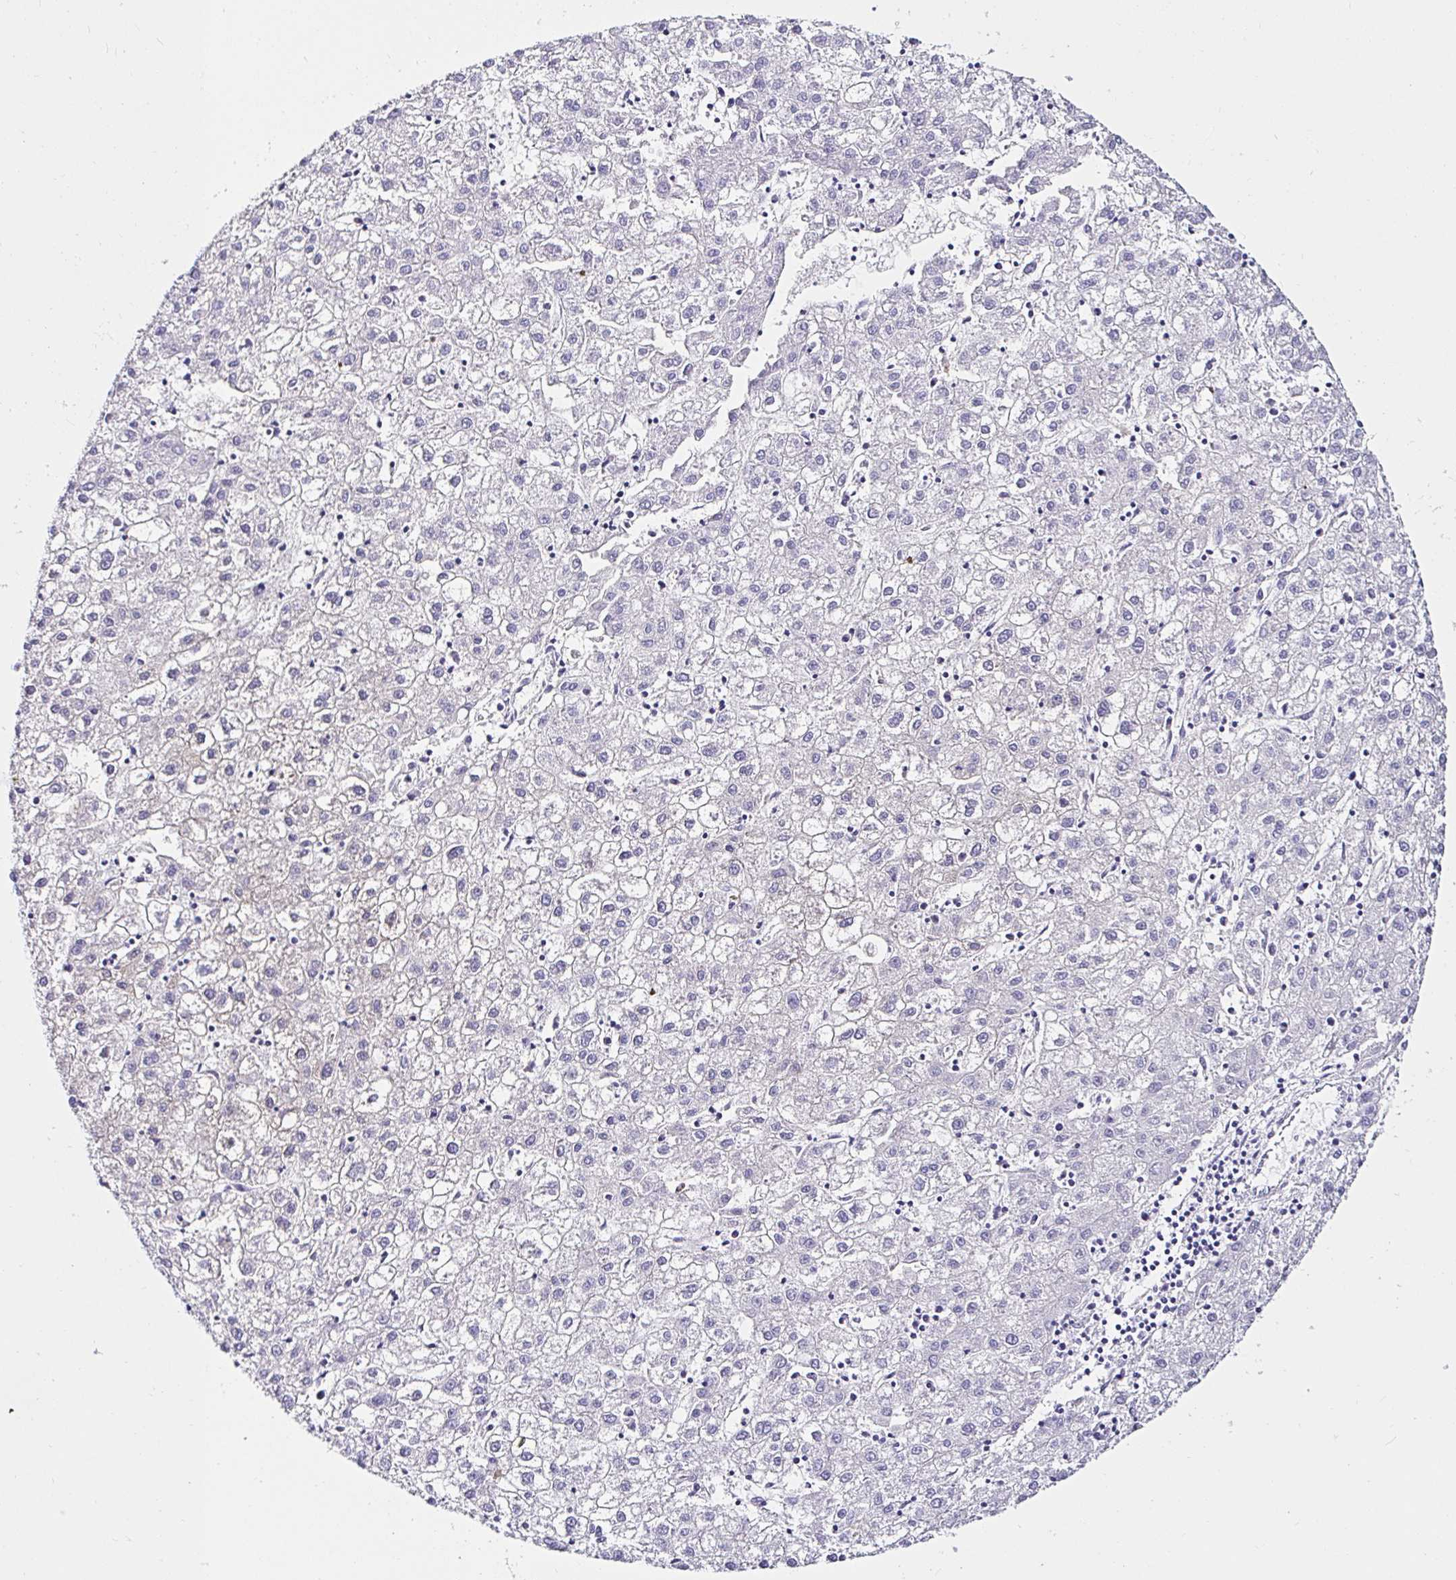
{"staining": {"intensity": "negative", "quantity": "none", "location": "none"}, "tissue": "liver cancer", "cell_type": "Tumor cells", "image_type": "cancer", "snomed": [{"axis": "morphology", "description": "Carcinoma, Hepatocellular, NOS"}, {"axis": "topography", "description": "Liver"}], "caption": "This is an IHC histopathology image of human liver cancer. There is no expression in tumor cells.", "gene": "VSIG2", "patient": {"sex": "male", "age": 72}}